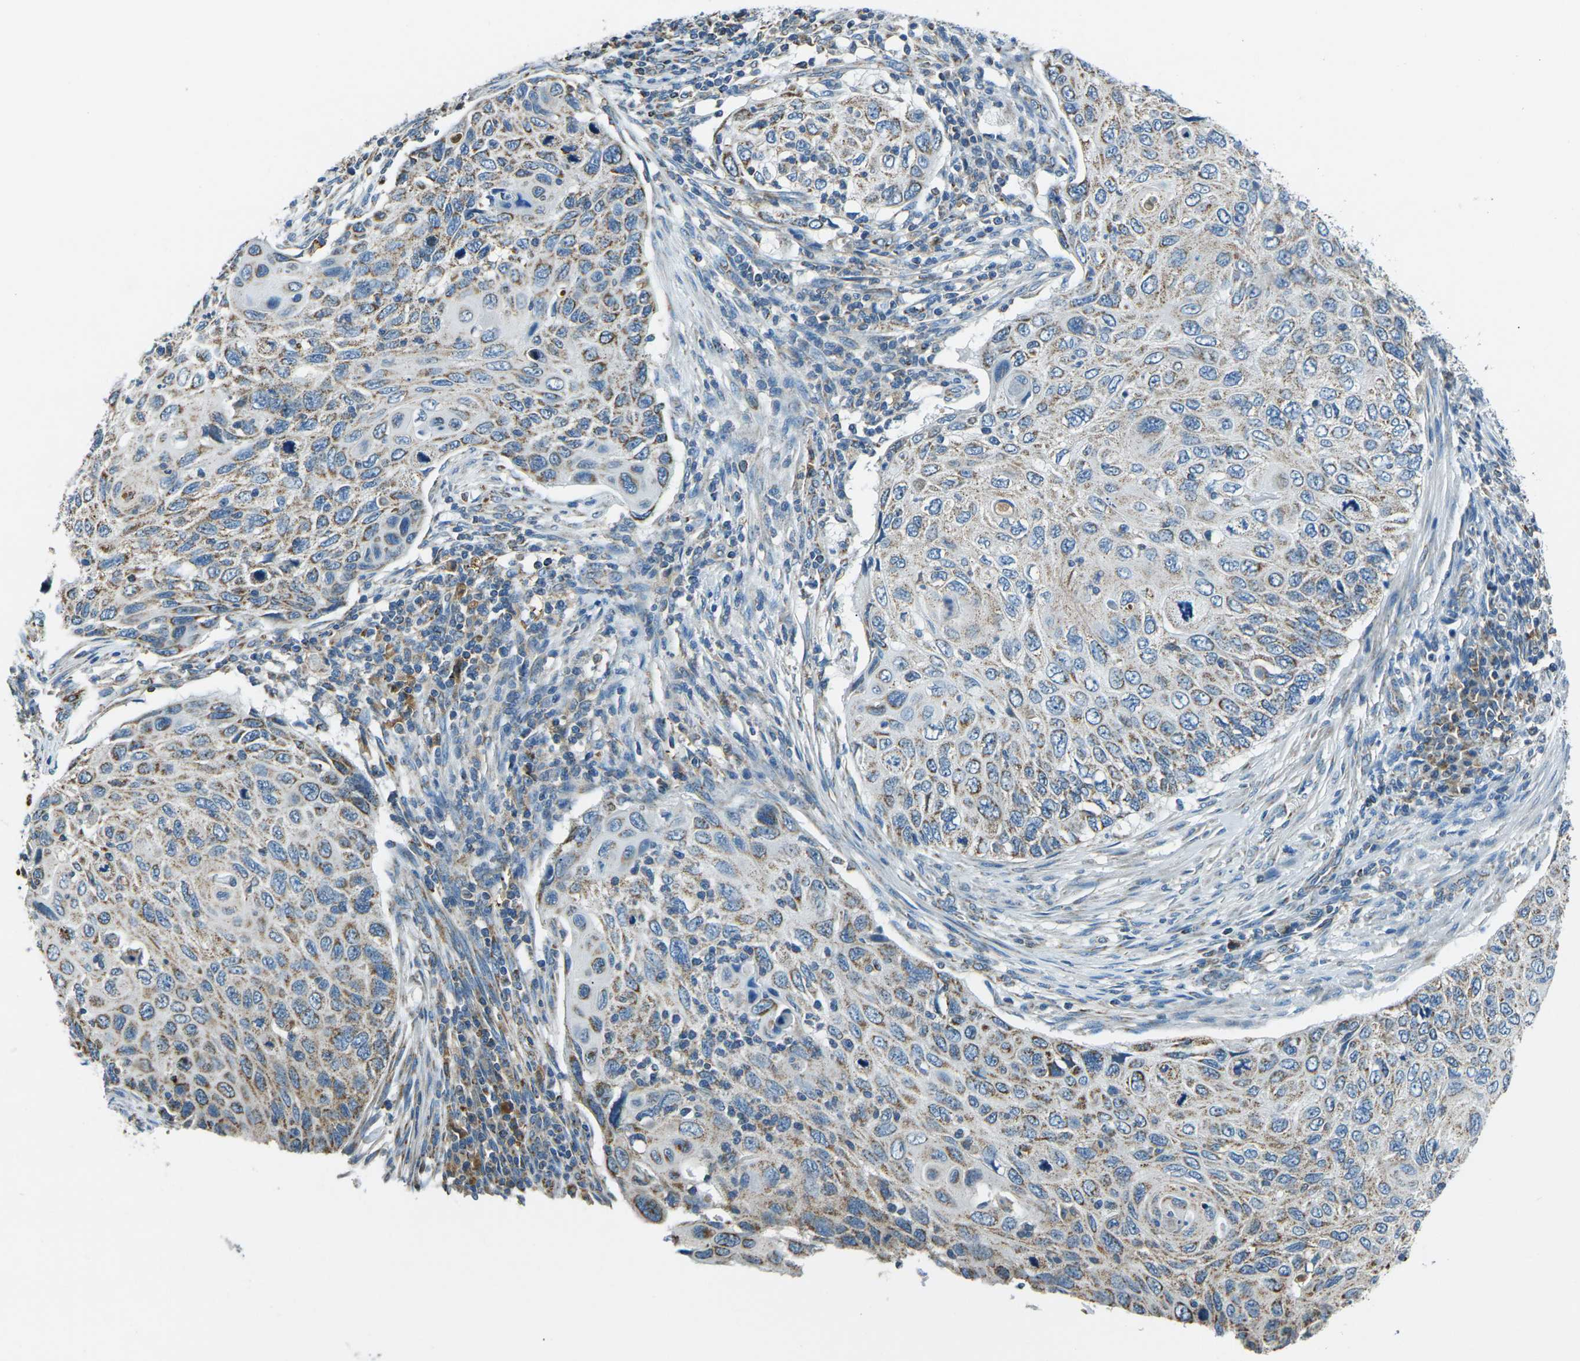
{"staining": {"intensity": "weak", "quantity": ">75%", "location": "cytoplasmic/membranous"}, "tissue": "cervical cancer", "cell_type": "Tumor cells", "image_type": "cancer", "snomed": [{"axis": "morphology", "description": "Squamous cell carcinoma, NOS"}, {"axis": "topography", "description": "Cervix"}], "caption": "Cervical cancer stained with a protein marker demonstrates weak staining in tumor cells.", "gene": "IRF3", "patient": {"sex": "female", "age": 70}}